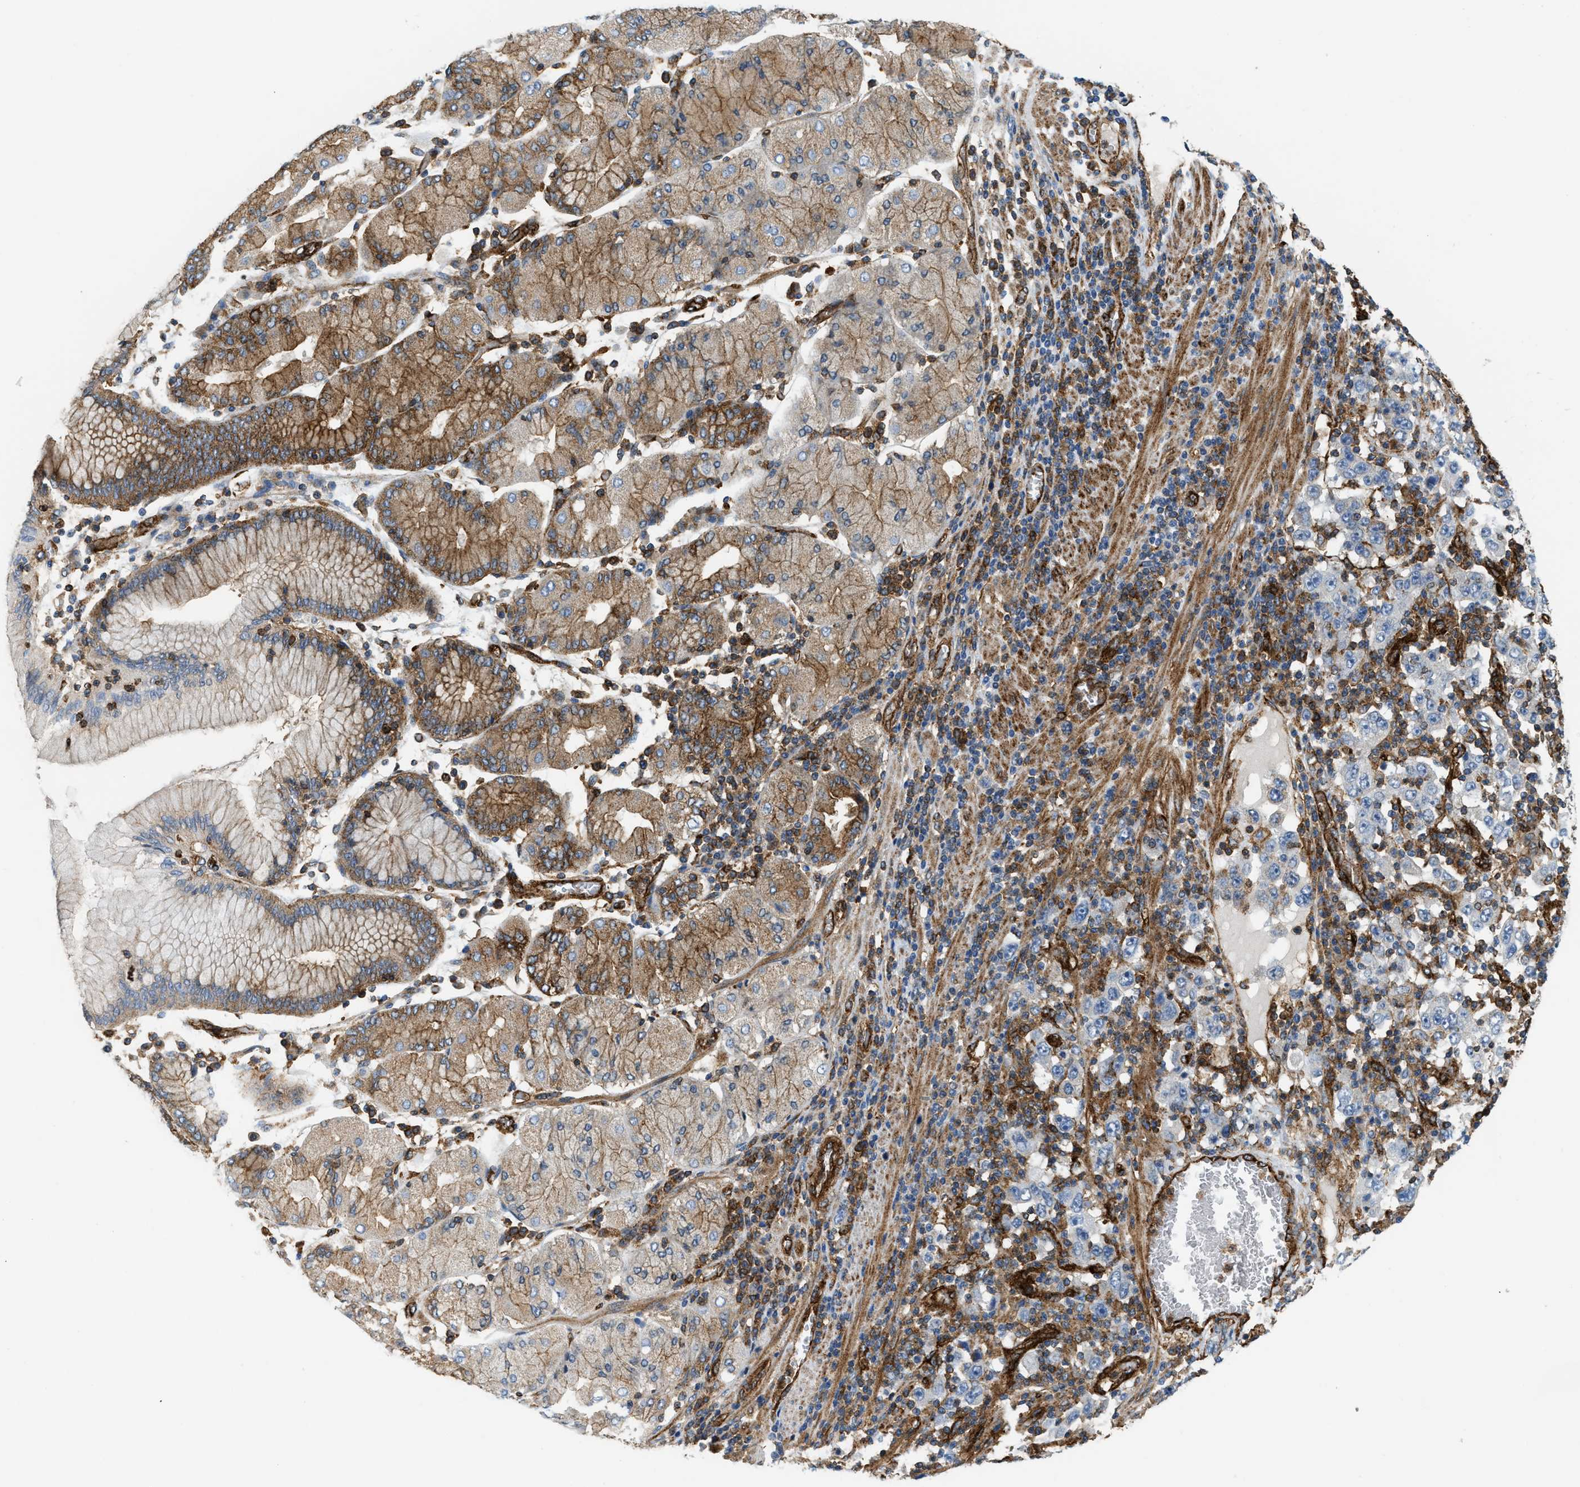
{"staining": {"intensity": "weak", "quantity": "<25%", "location": "cytoplasmic/membranous"}, "tissue": "stomach cancer", "cell_type": "Tumor cells", "image_type": "cancer", "snomed": [{"axis": "morphology", "description": "Normal tissue, NOS"}, {"axis": "morphology", "description": "Adenocarcinoma, NOS"}, {"axis": "topography", "description": "Stomach, upper"}, {"axis": "topography", "description": "Stomach"}], "caption": "DAB (3,3'-diaminobenzidine) immunohistochemical staining of human stomach cancer shows no significant positivity in tumor cells.", "gene": "HIP1", "patient": {"sex": "male", "age": 59}}